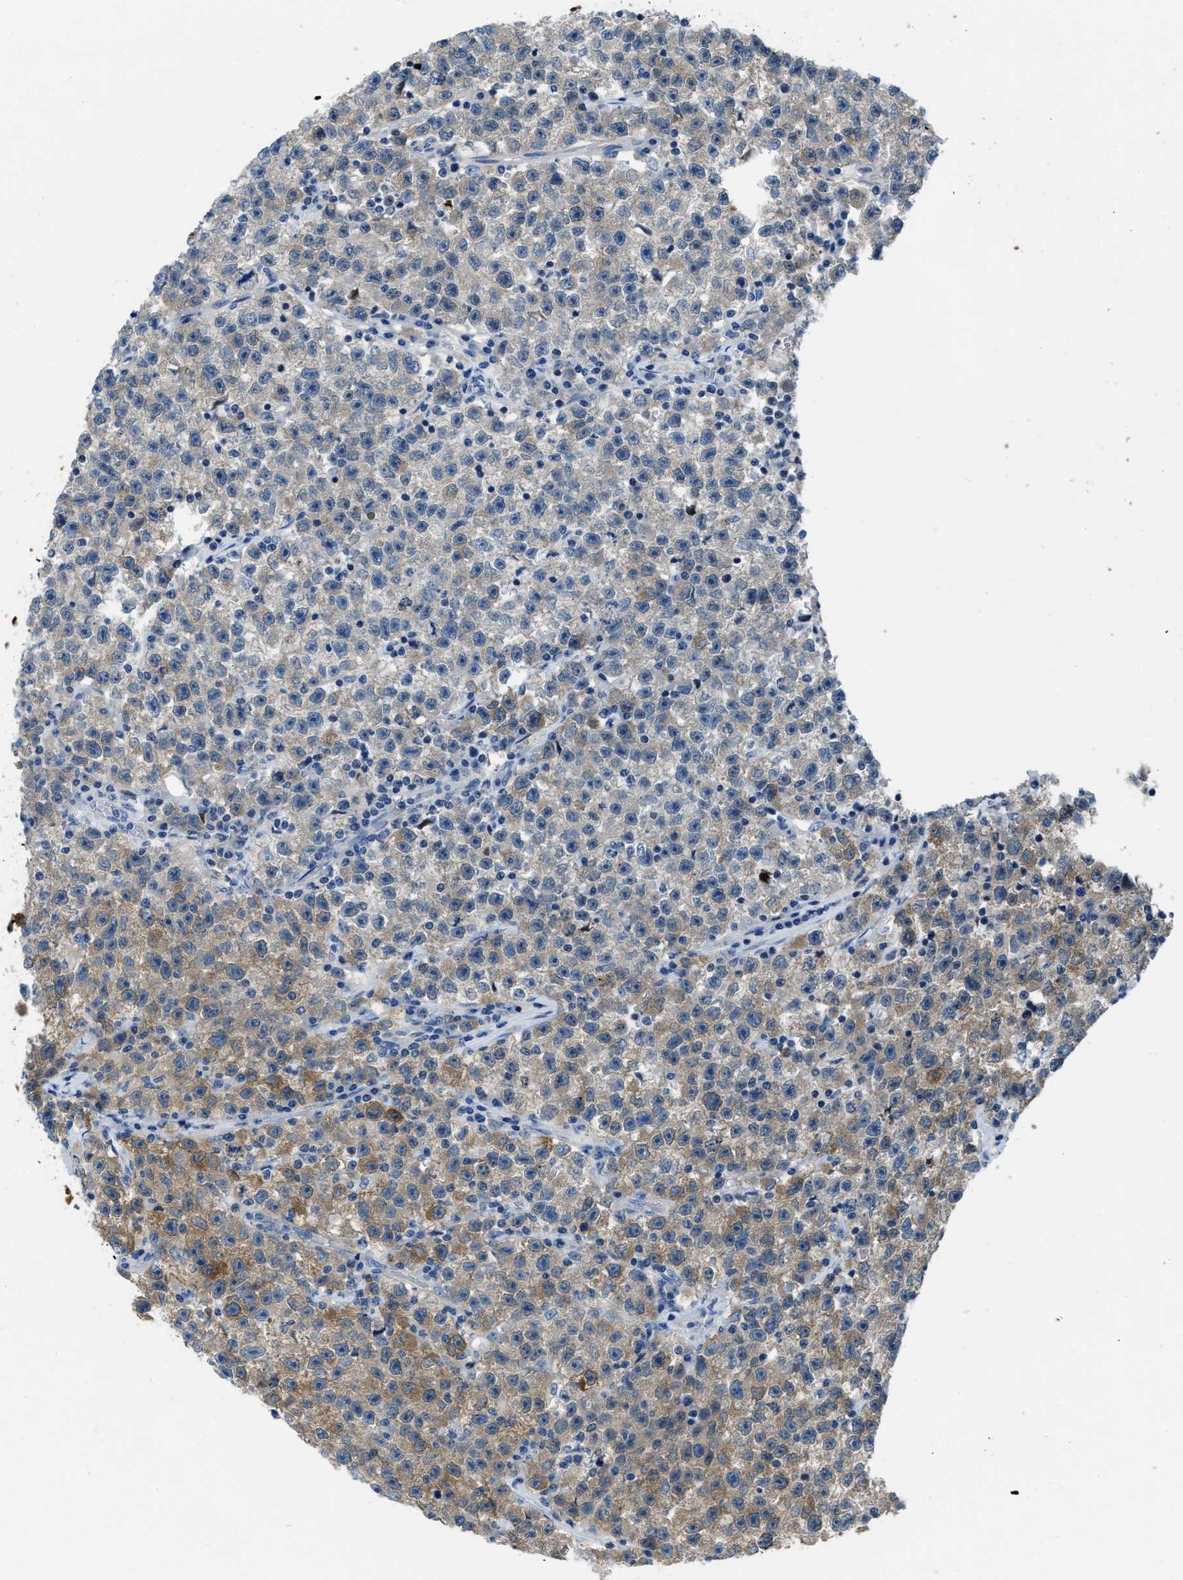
{"staining": {"intensity": "strong", "quantity": "25%-75%", "location": "cytoplasmic/membranous"}, "tissue": "testis cancer", "cell_type": "Tumor cells", "image_type": "cancer", "snomed": [{"axis": "morphology", "description": "Seminoma, NOS"}, {"axis": "topography", "description": "Testis"}], "caption": "Tumor cells show high levels of strong cytoplasmic/membranous positivity in about 25%-75% of cells in testis seminoma. (DAB (3,3'-diaminobenzidine) = brown stain, brightfield microscopy at high magnification).", "gene": "PFKP", "patient": {"sex": "male", "age": 22}}